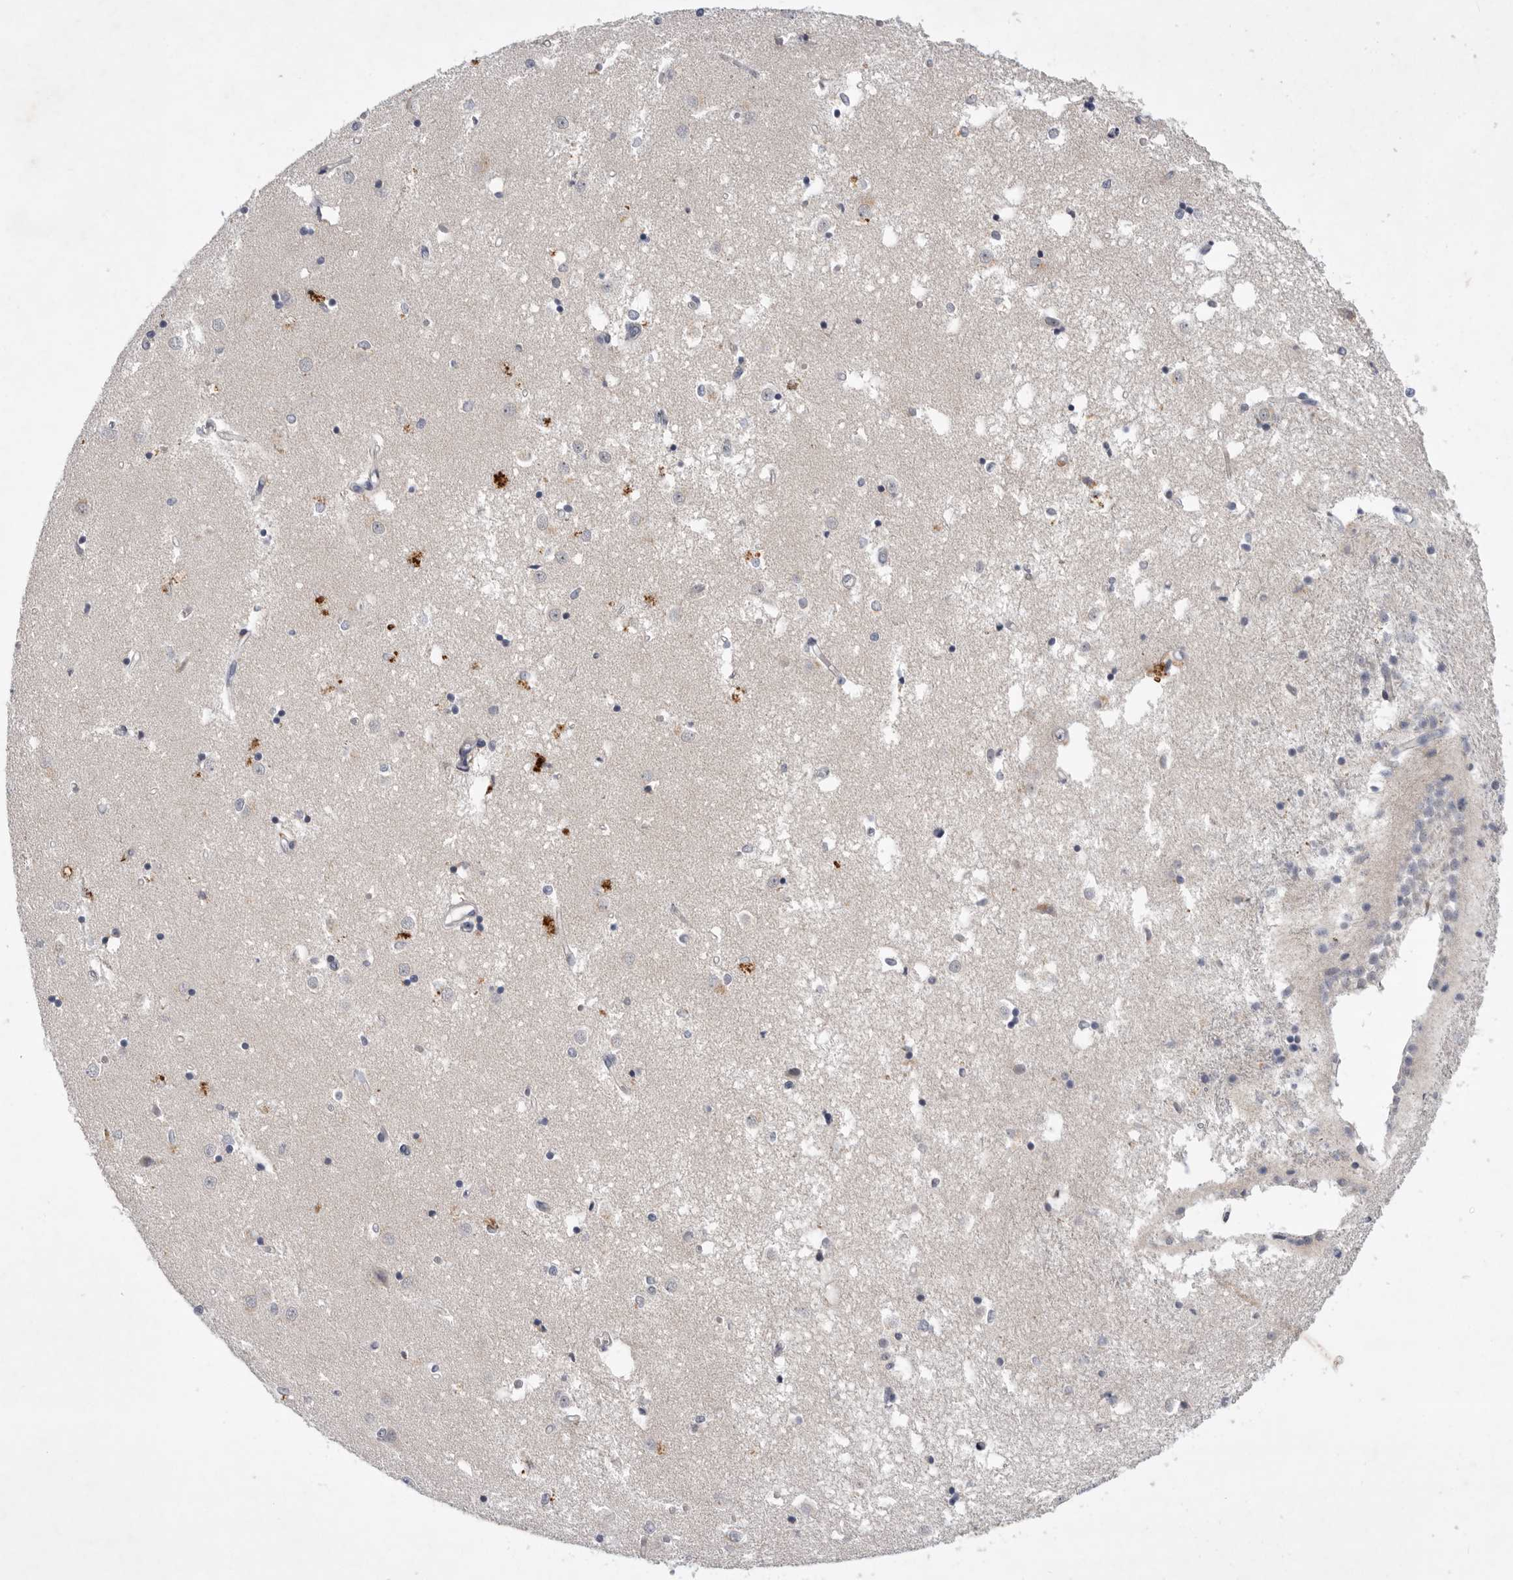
{"staining": {"intensity": "moderate", "quantity": "<25%", "location": "cytoplasmic/membranous"}, "tissue": "caudate", "cell_type": "Glial cells", "image_type": "normal", "snomed": [{"axis": "morphology", "description": "Normal tissue, NOS"}, {"axis": "topography", "description": "Lateral ventricle wall"}], "caption": "This histopathology image shows immunohistochemistry (IHC) staining of unremarkable caudate, with low moderate cytoplasmic/membranous staining in approximately <25% of glial cells.", "gene": "ITGAD", "patient": {"sex": "male", "age": 45}}